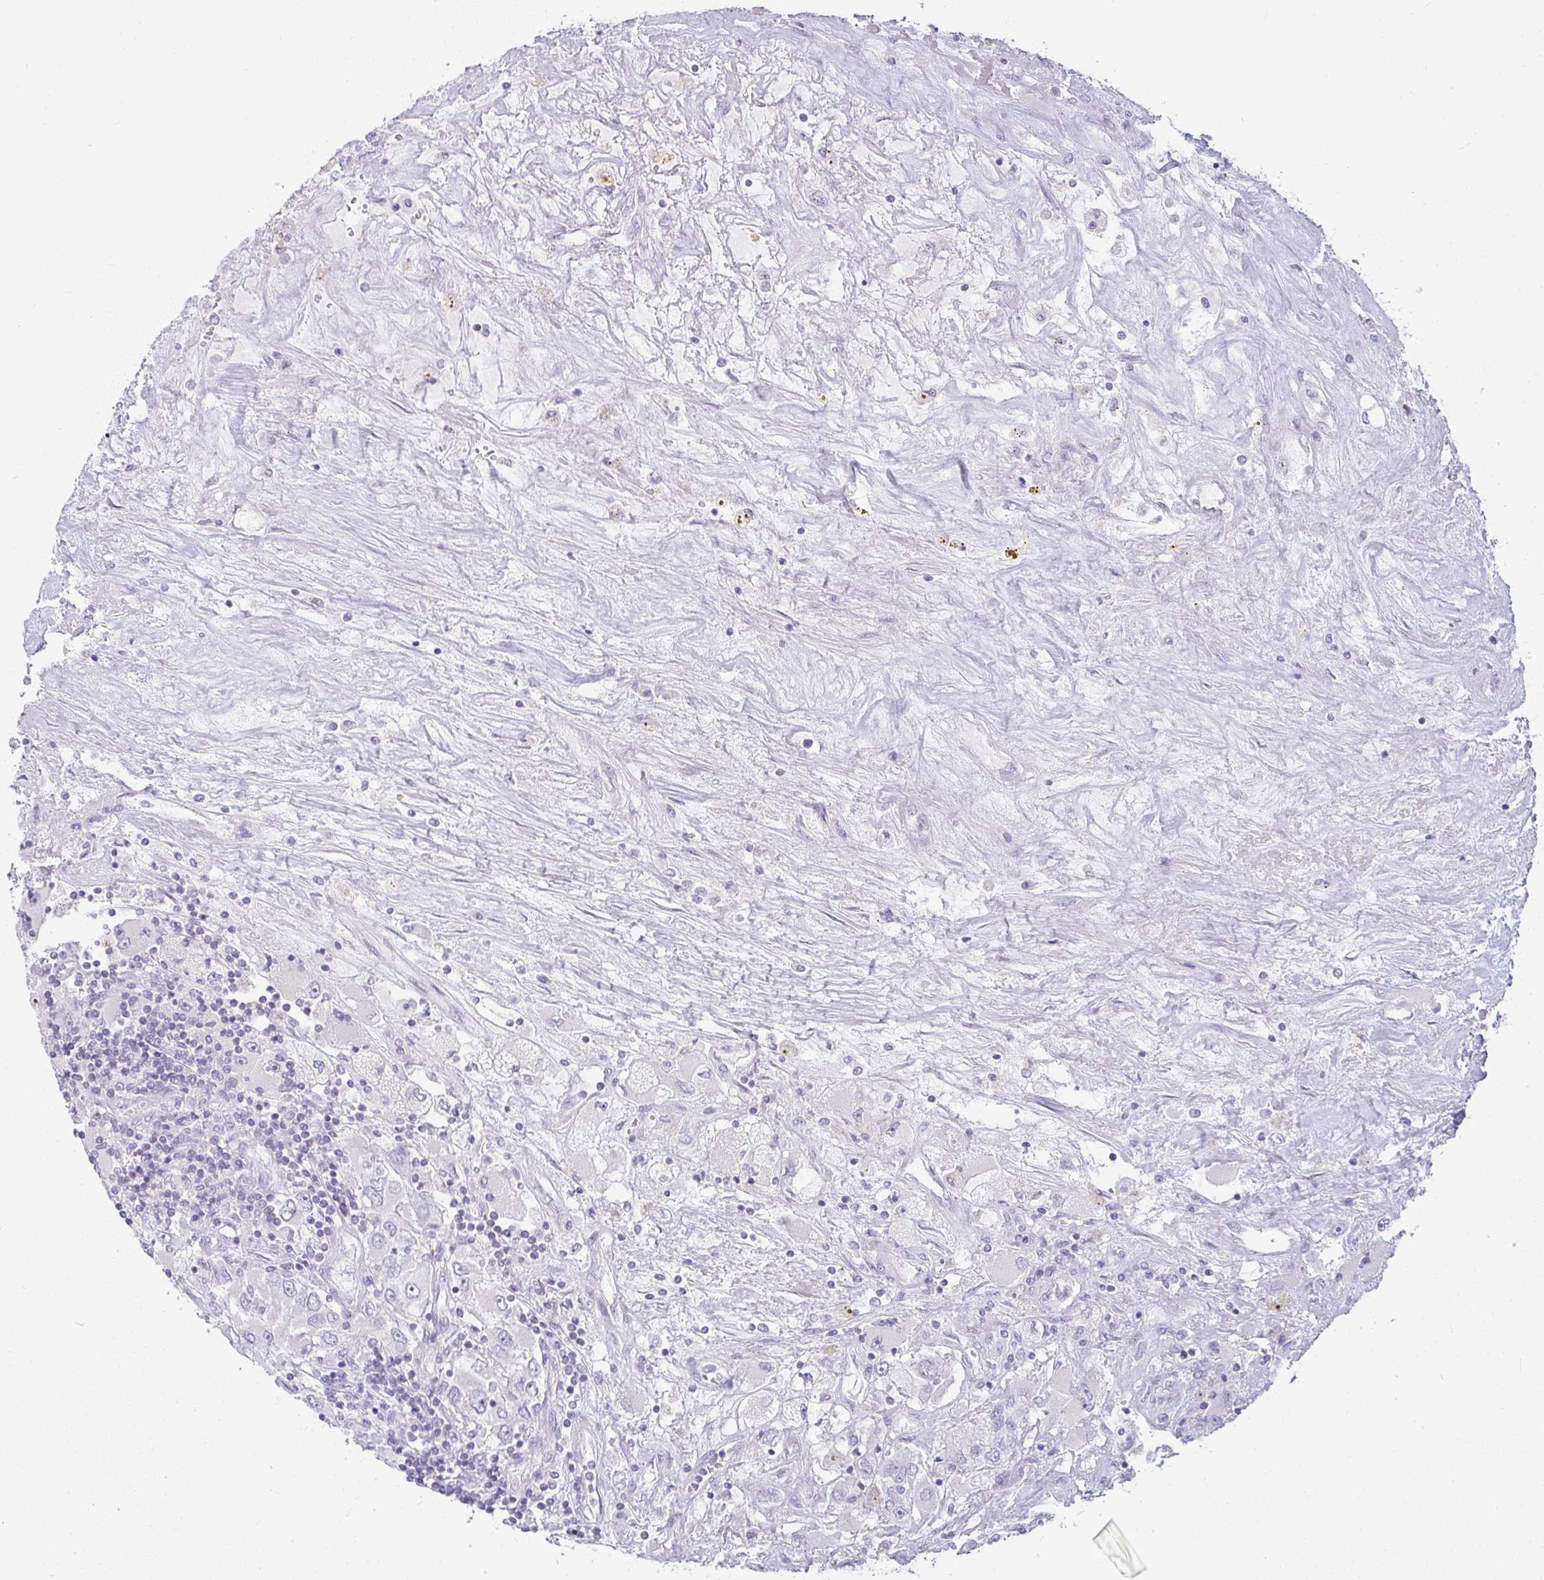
{"staining": {"intensity": "negative", "quantity": "none", "location": "none"}, "tissue": "renal cancer", "cell_type": "Tumor cells", "image_type": "cancer", "snomed": [{"axis": "morphology", "description": "Adenocarcinoma, NOS"}, {"axis": "topography", "description": "Kidney"}], "caption": "The photomicrograph reveals no staining of tumor cells in renal cancer.", "gene": "LIPE", "patient": {"sex": "female", "age": 52}}